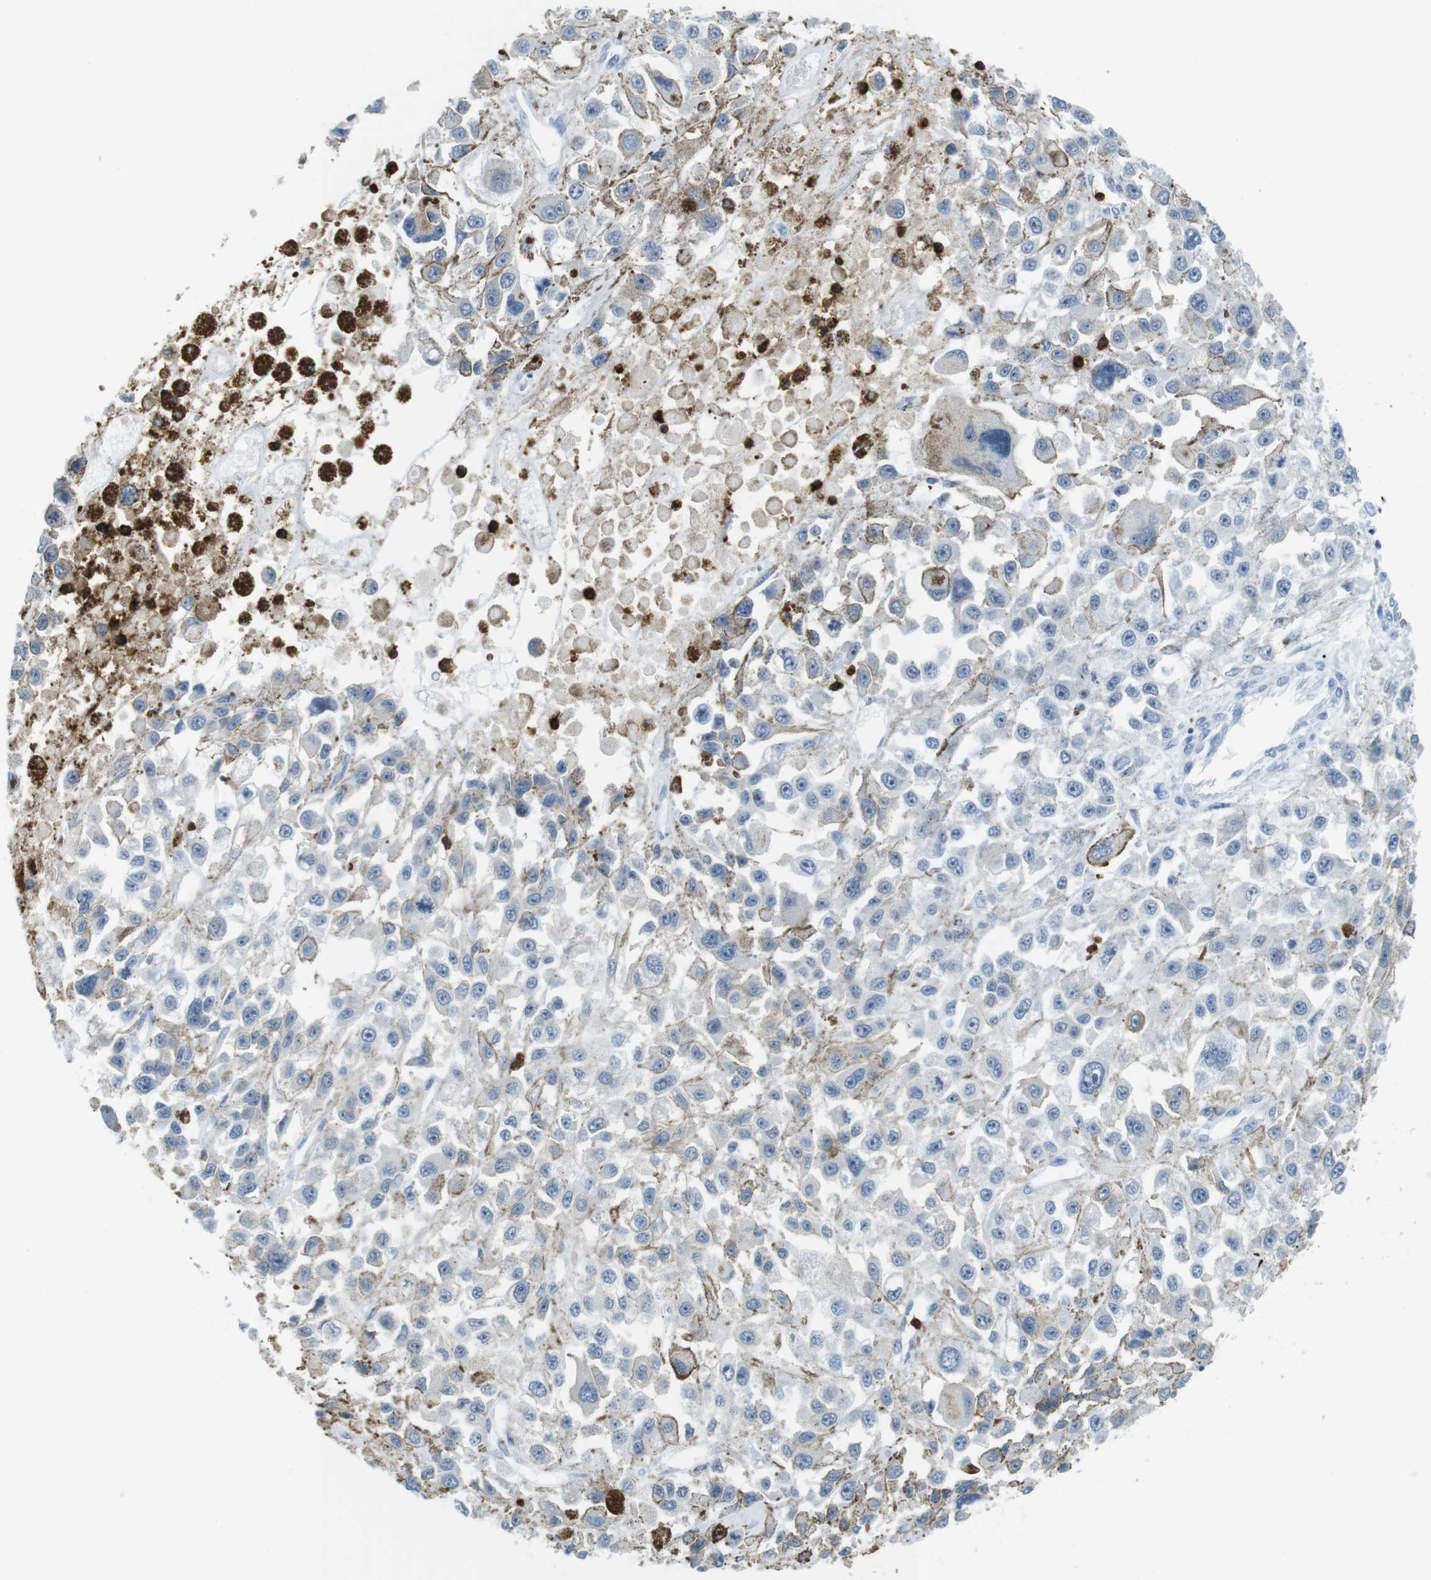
{"staining": {"intensity": "negative", "quantity": "none", "location": "none"}, "tissue": "melanoma", "cell_type": "Tumor cells", "image_type": "cancer", "snomed": [{"axis": "morphology", "description": "Malignant melanoma, Metastatic site"}, {"axis": "topography", "description": "Lymph node"}], "caption": "Photomicrograph shows no significant protein staining in tumor cells of malignant melanoma (metastatic site).", "gene": "MCEMP1", "patient": {"sex": "male", "age": 59}}